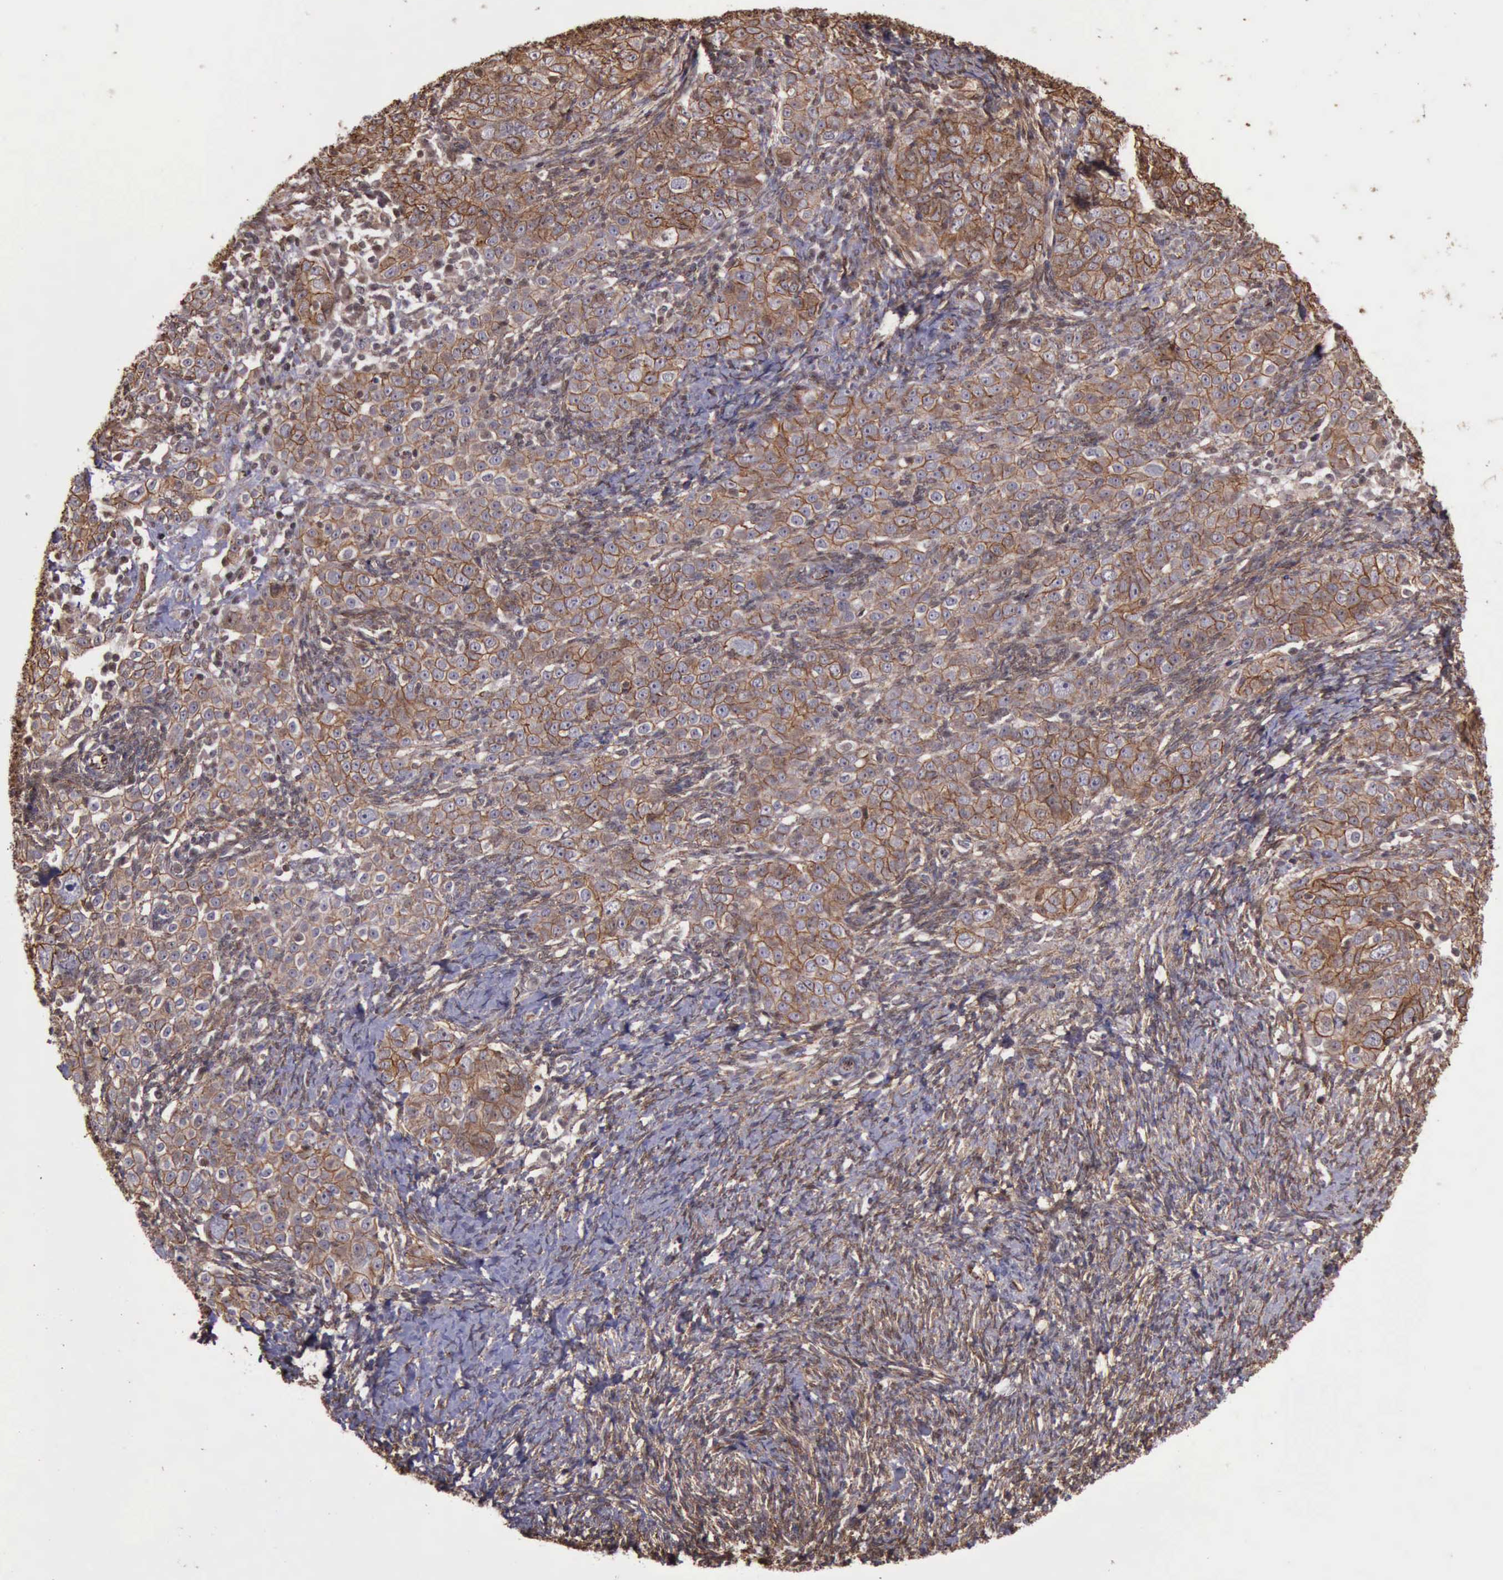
{"staining": {"intensity": "moderate", "quantity": ">75%", "location": "cytoplasmic/membranous"}, "tissue": "ovarian cancer", "cell_type": "Tumor cells", "image_type": "cancer", "snomed": [{"axis": "morphology", "description": "Normal tissue, NOS"}, {"axis": "morphology", "description": "Cystadenocarcinoma, serous, NOS"}, {"axis": "topography", "description": "Ovary"}], "caption": "Immunohistochemistry image of neoplastic tissue: human serous cystadenocarcinoma (ovarian) stained using IHC shows medium levels of moderate protein expression localized specifically in the cytoplasmic/membranous of tumor cells, appearing as a cytoplasmic/membranous brown color.", "gene": "CTNNB1", "patient": {"sex": "female", "age": 62}}